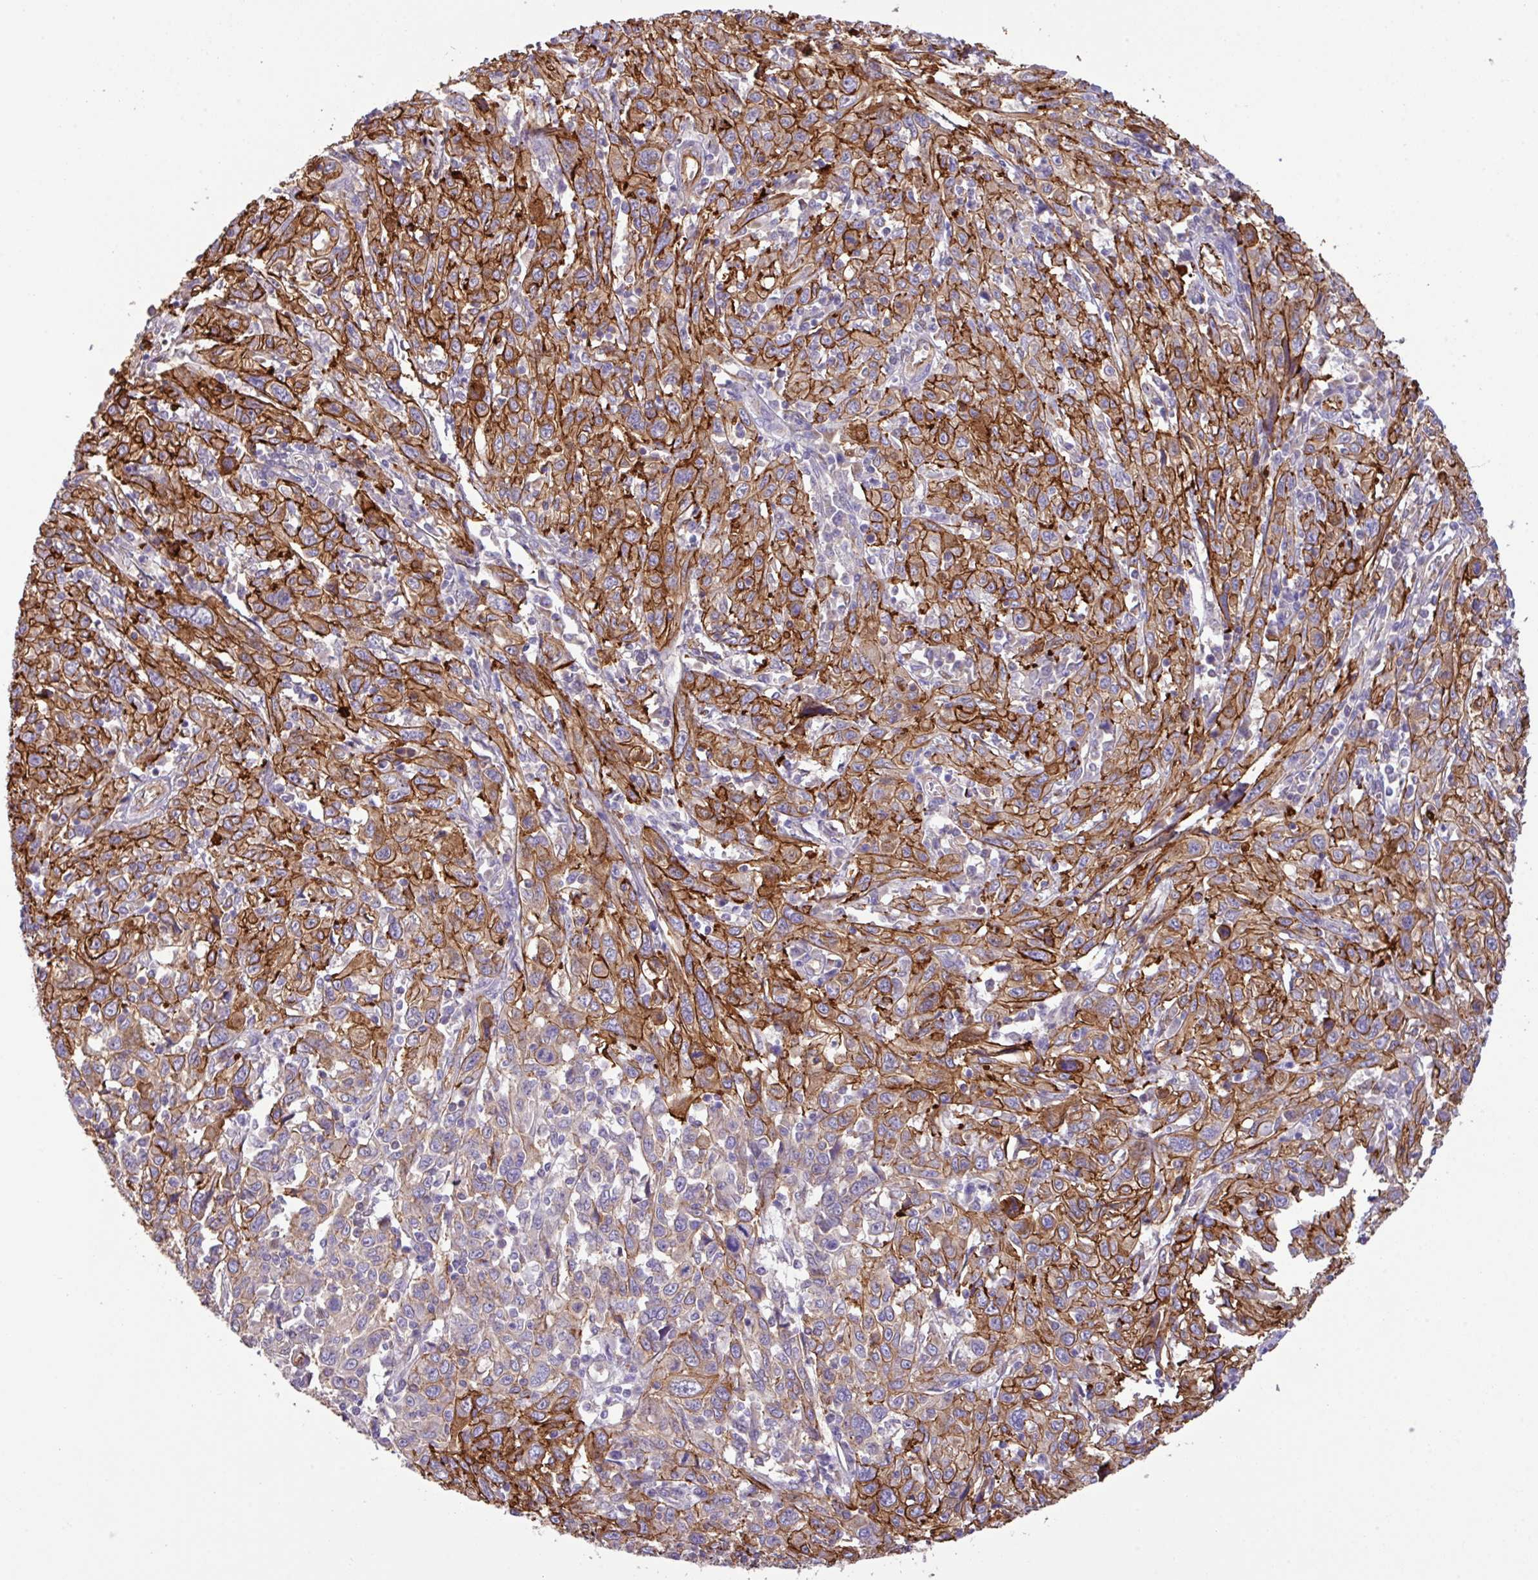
{"staining": {"intensity": "strong", "quantity": "25%-75%", "location": "cytoplasmic/membranous"}, "tissue": "cervical cancer", "cell_type": "Tumor cells", "image_type": "cancer", "snomed": [{"axis": "morphology", "description": "Squamous cell carcinoma, NOS"}, {"axis": "topography", "description": "Cervix"}], "caption": "The micrograph shows a brown stain indicating the presence of a protein in the cytoplasmic/membranous of tumor cells in cervical squamous cell carcinoma.", "gene": "LRRC53", "patient": {"sex": "female", "age": 46}}